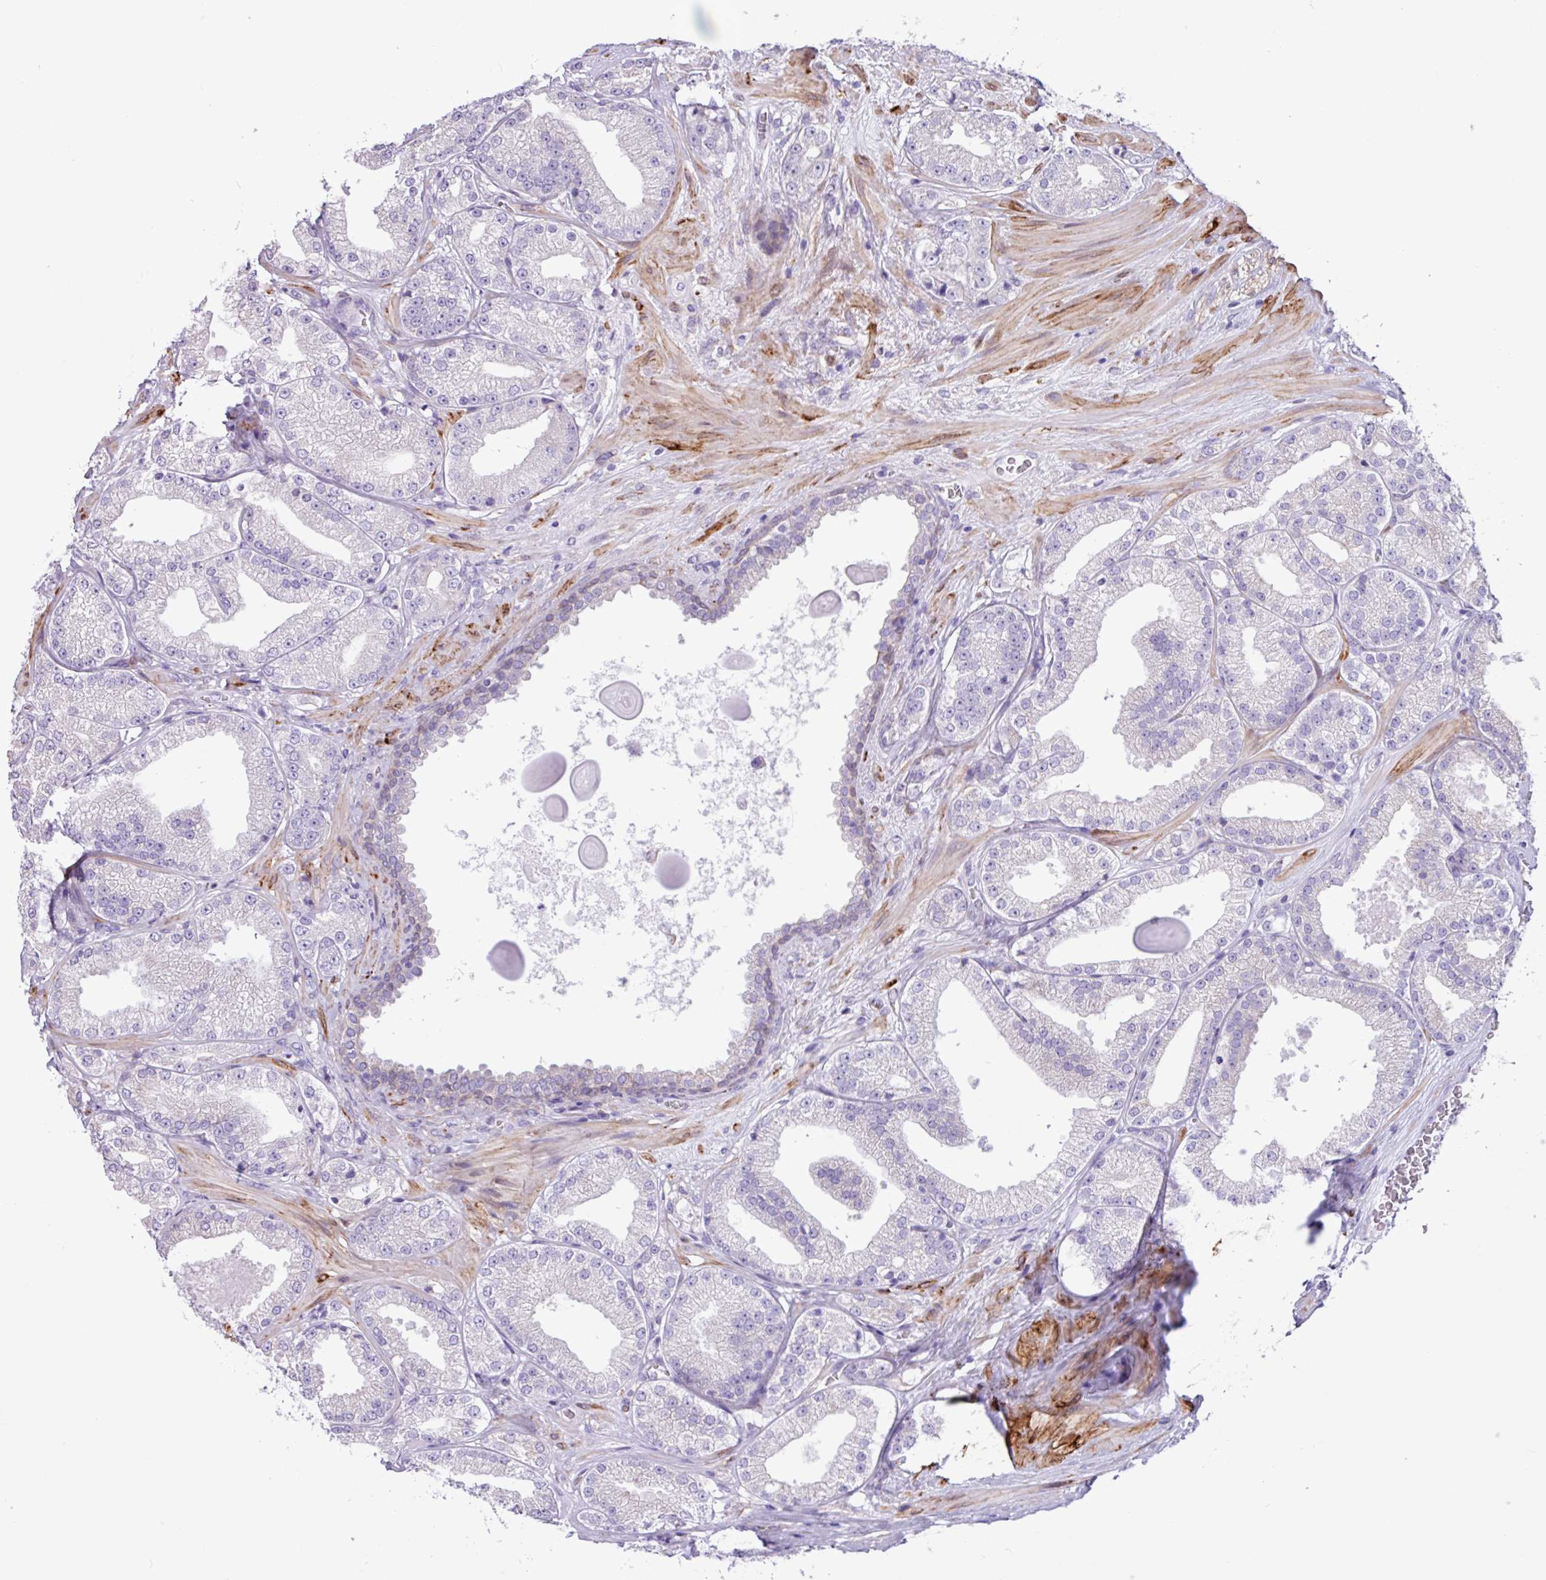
{"staining": {"intensity": "negative", "quantity": "none", "location": "none"}, "tissue": "prostate cancer", "cell_type": "Tumor cells", "image_type": "cancer", "snomed": [{"axis": "morphology", "description": "Adenocarcinoma, High grade"}, {"axis": "topography", "description": "Prostate"}], "caption": "An image of human prostate cancer is negative for staining in tumor cells.", "gene": "SLC38A1", "patient": {"sex": "male", "age": 68}}